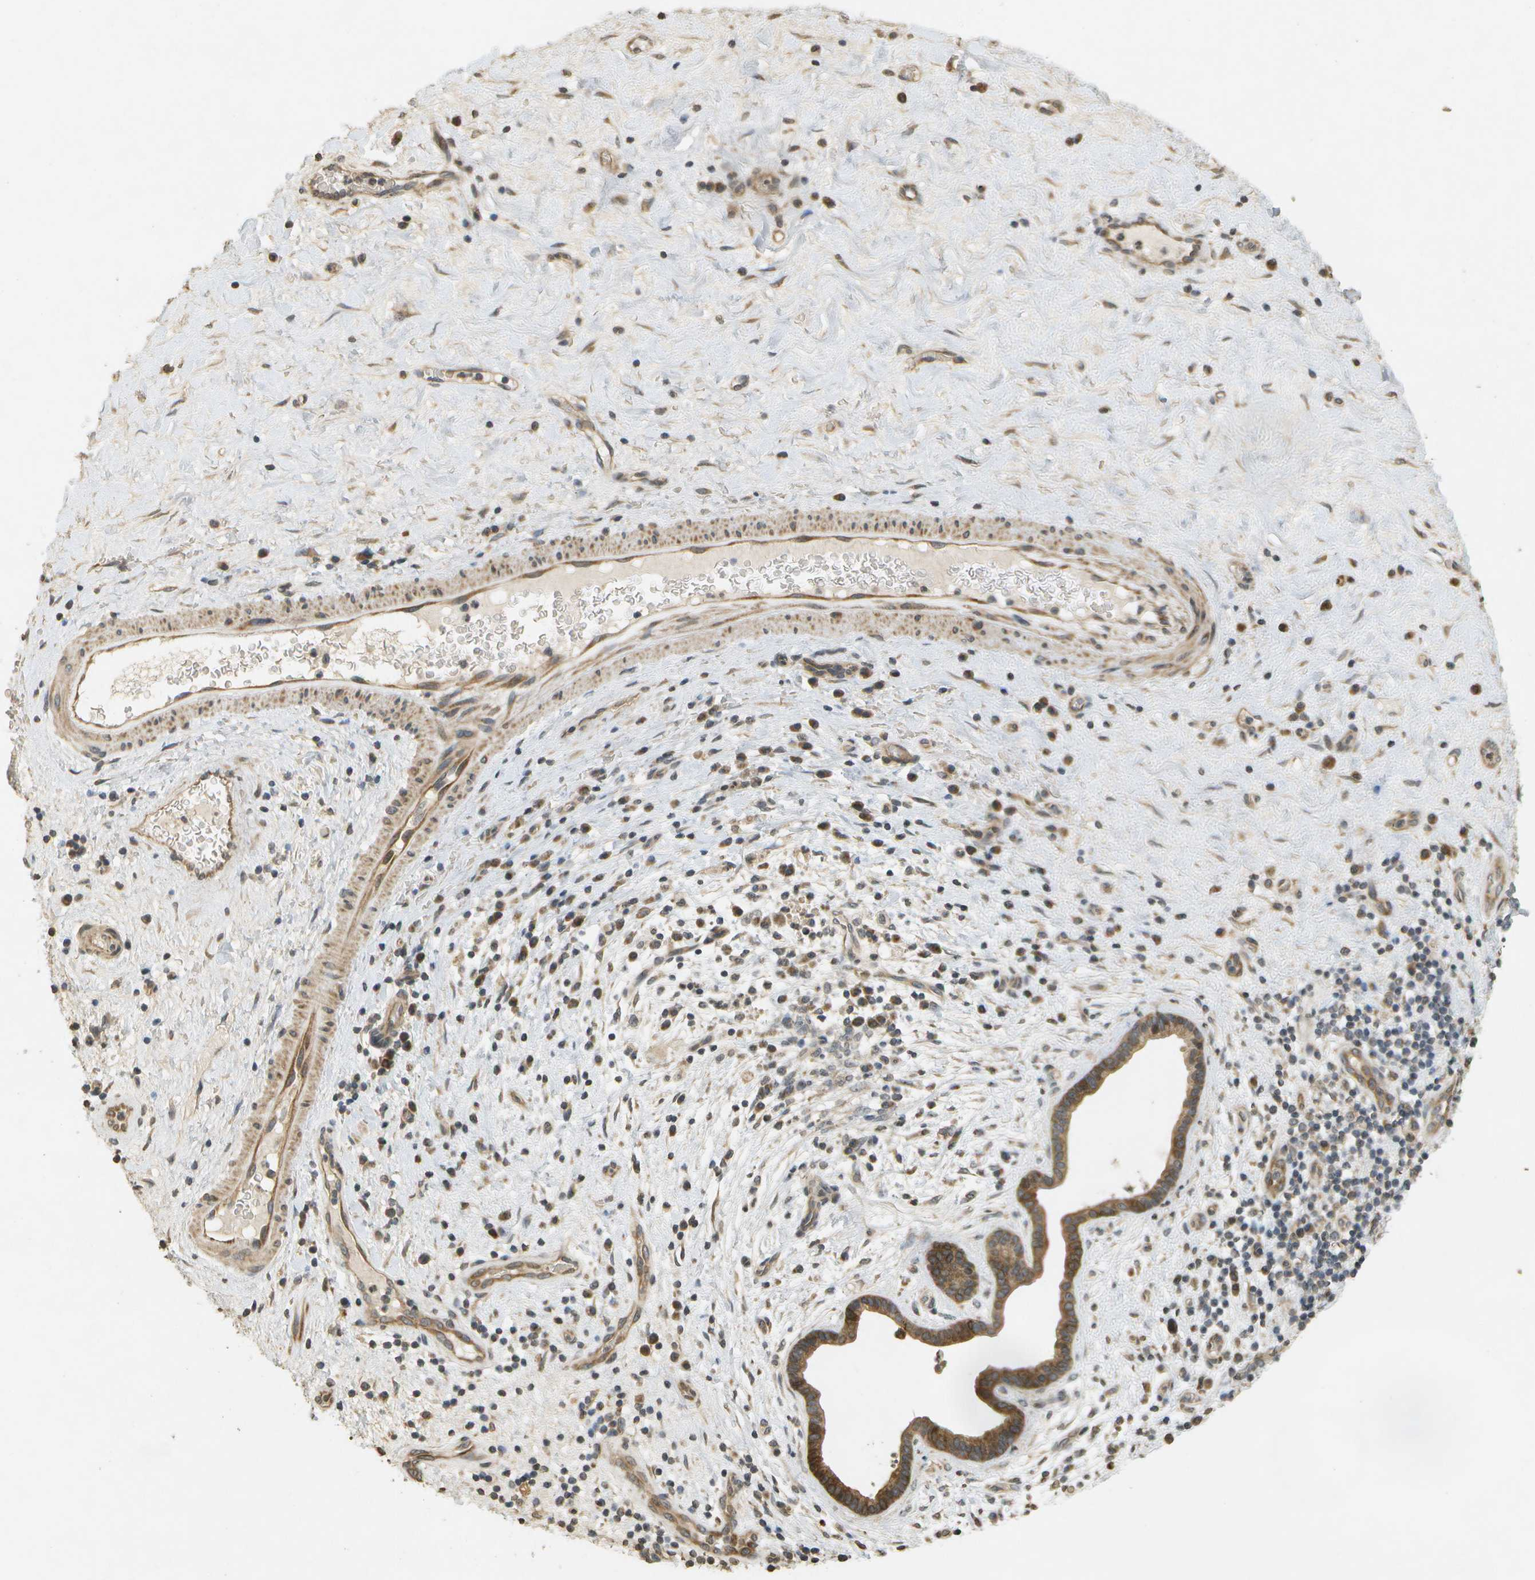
{"staining": {"intensity": "moderate", "quantity": ">75%", "location": "cytoplasmic/membranous"}, "tissue": "liver cancer", "cell_type": "Tumor cells", "image_type": "cancer", "snomed": [{"axis": "morphology", "description": "Cholangiocarcinoma"}, {"axis": "topography", "description": "Liver"}], "caption": "Liver cholangiocarcinoma stained with immunohistochemistry shows moderate cytoplasmic/membranous positivity in approximately >75% of tumor cells. The protein of interest is stained brown, and the nuclei are stained in blue (DAB (3,3'-diaminobenzidine) IHC with brightfield microscopy, high magnification).", "gene": "RAB21", "patient": {"sex": "female", "age": 38}}